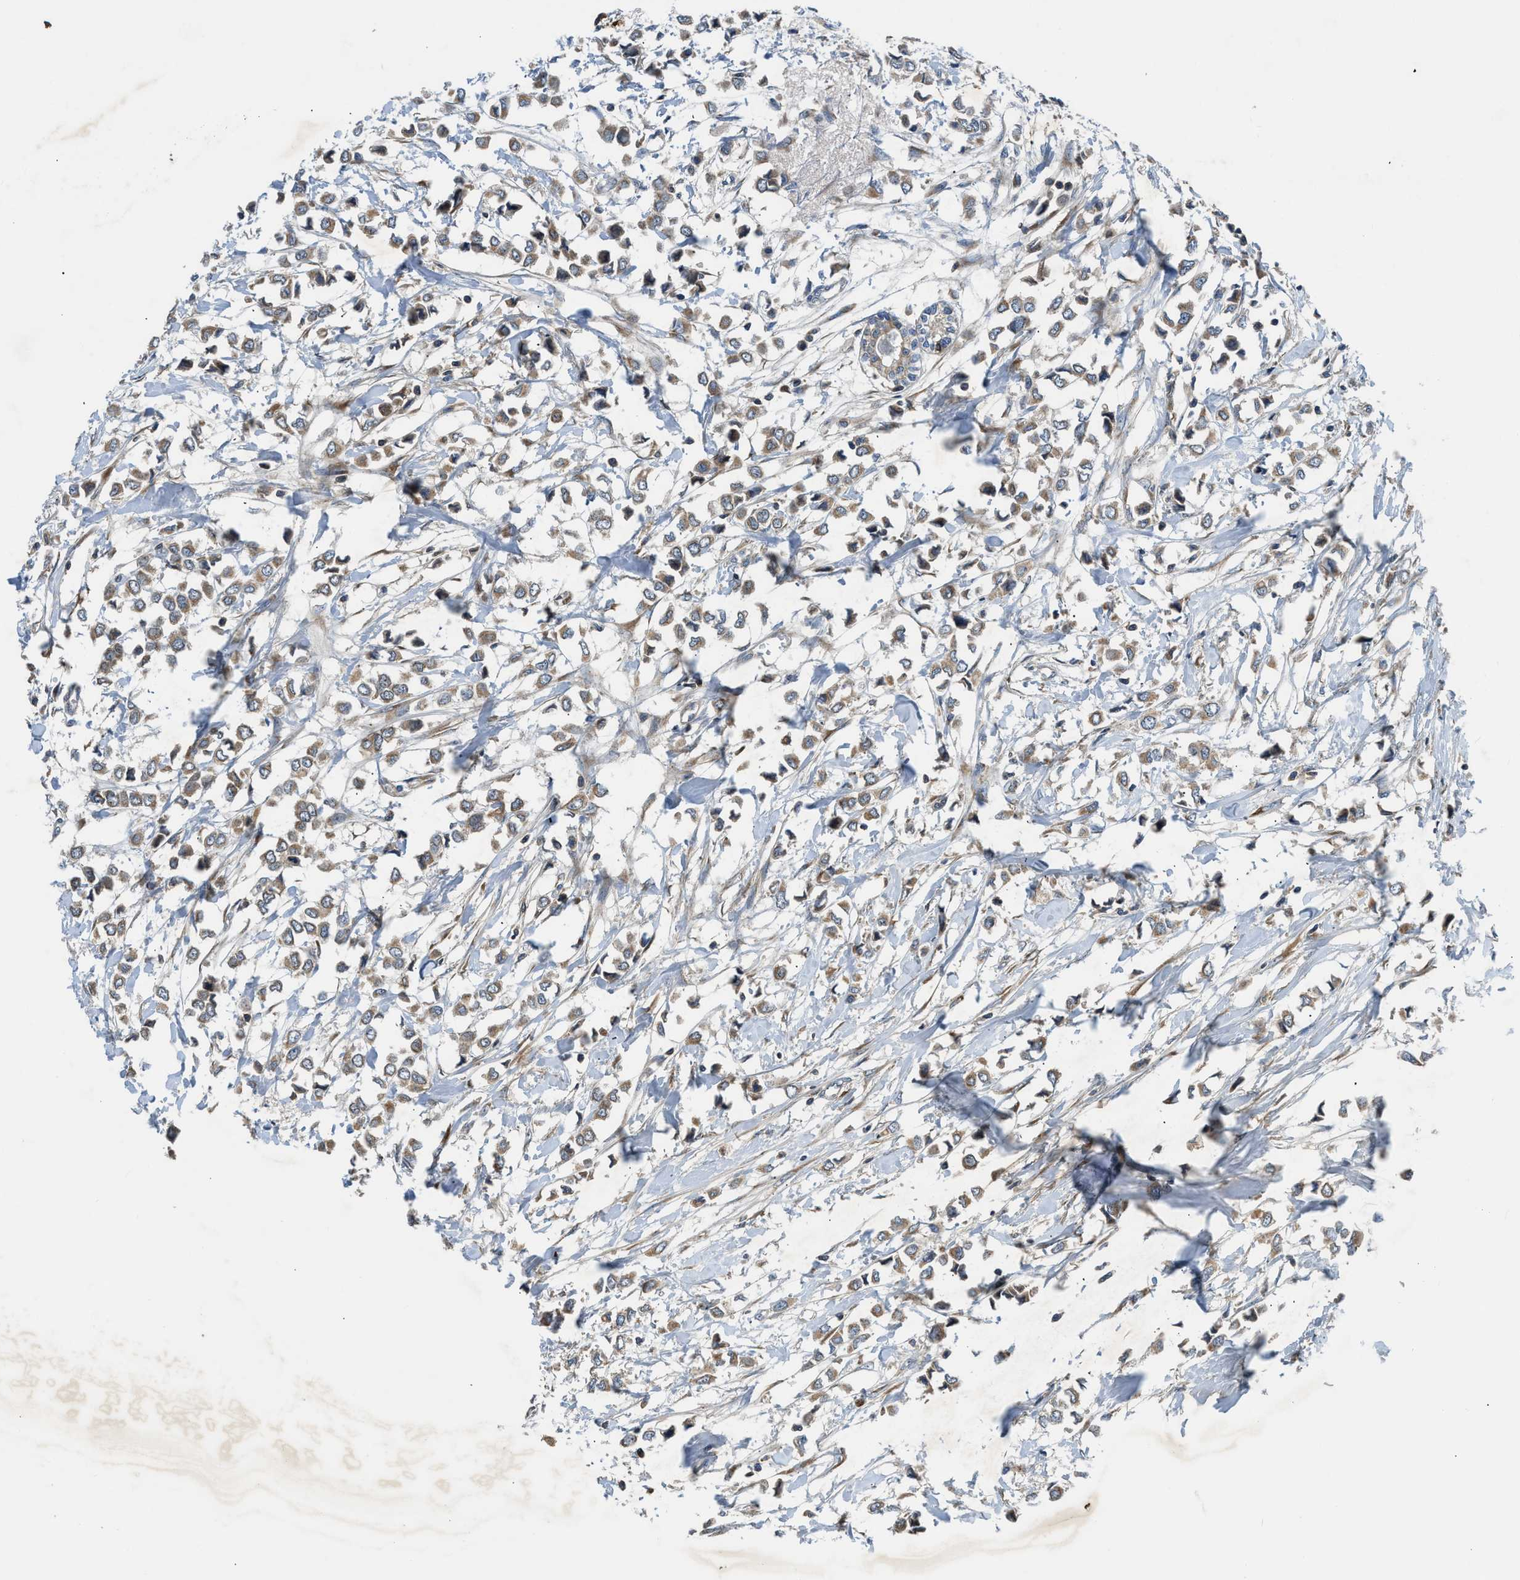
{"staining": {"intensity": "moderate", "quantity": ">75%", "location": "cytoplasmic/membranous"}, "tissue": "breast cancer", "cell_type": "Tumor cells", "image_type": "cancer", "snomed": [{"axis": "morphology", "description": "Lobular carcinoma"}, {"axis": "topography", "description": "Breast"}], "caption": "Protein staining reveals moderate cytoplasmic/membranous staining in about >75% of tumor cells in breast cancer (lobular carcinoma).", "gene": "PAFAH2", "patient": {"sex": "female", "age": 51}}